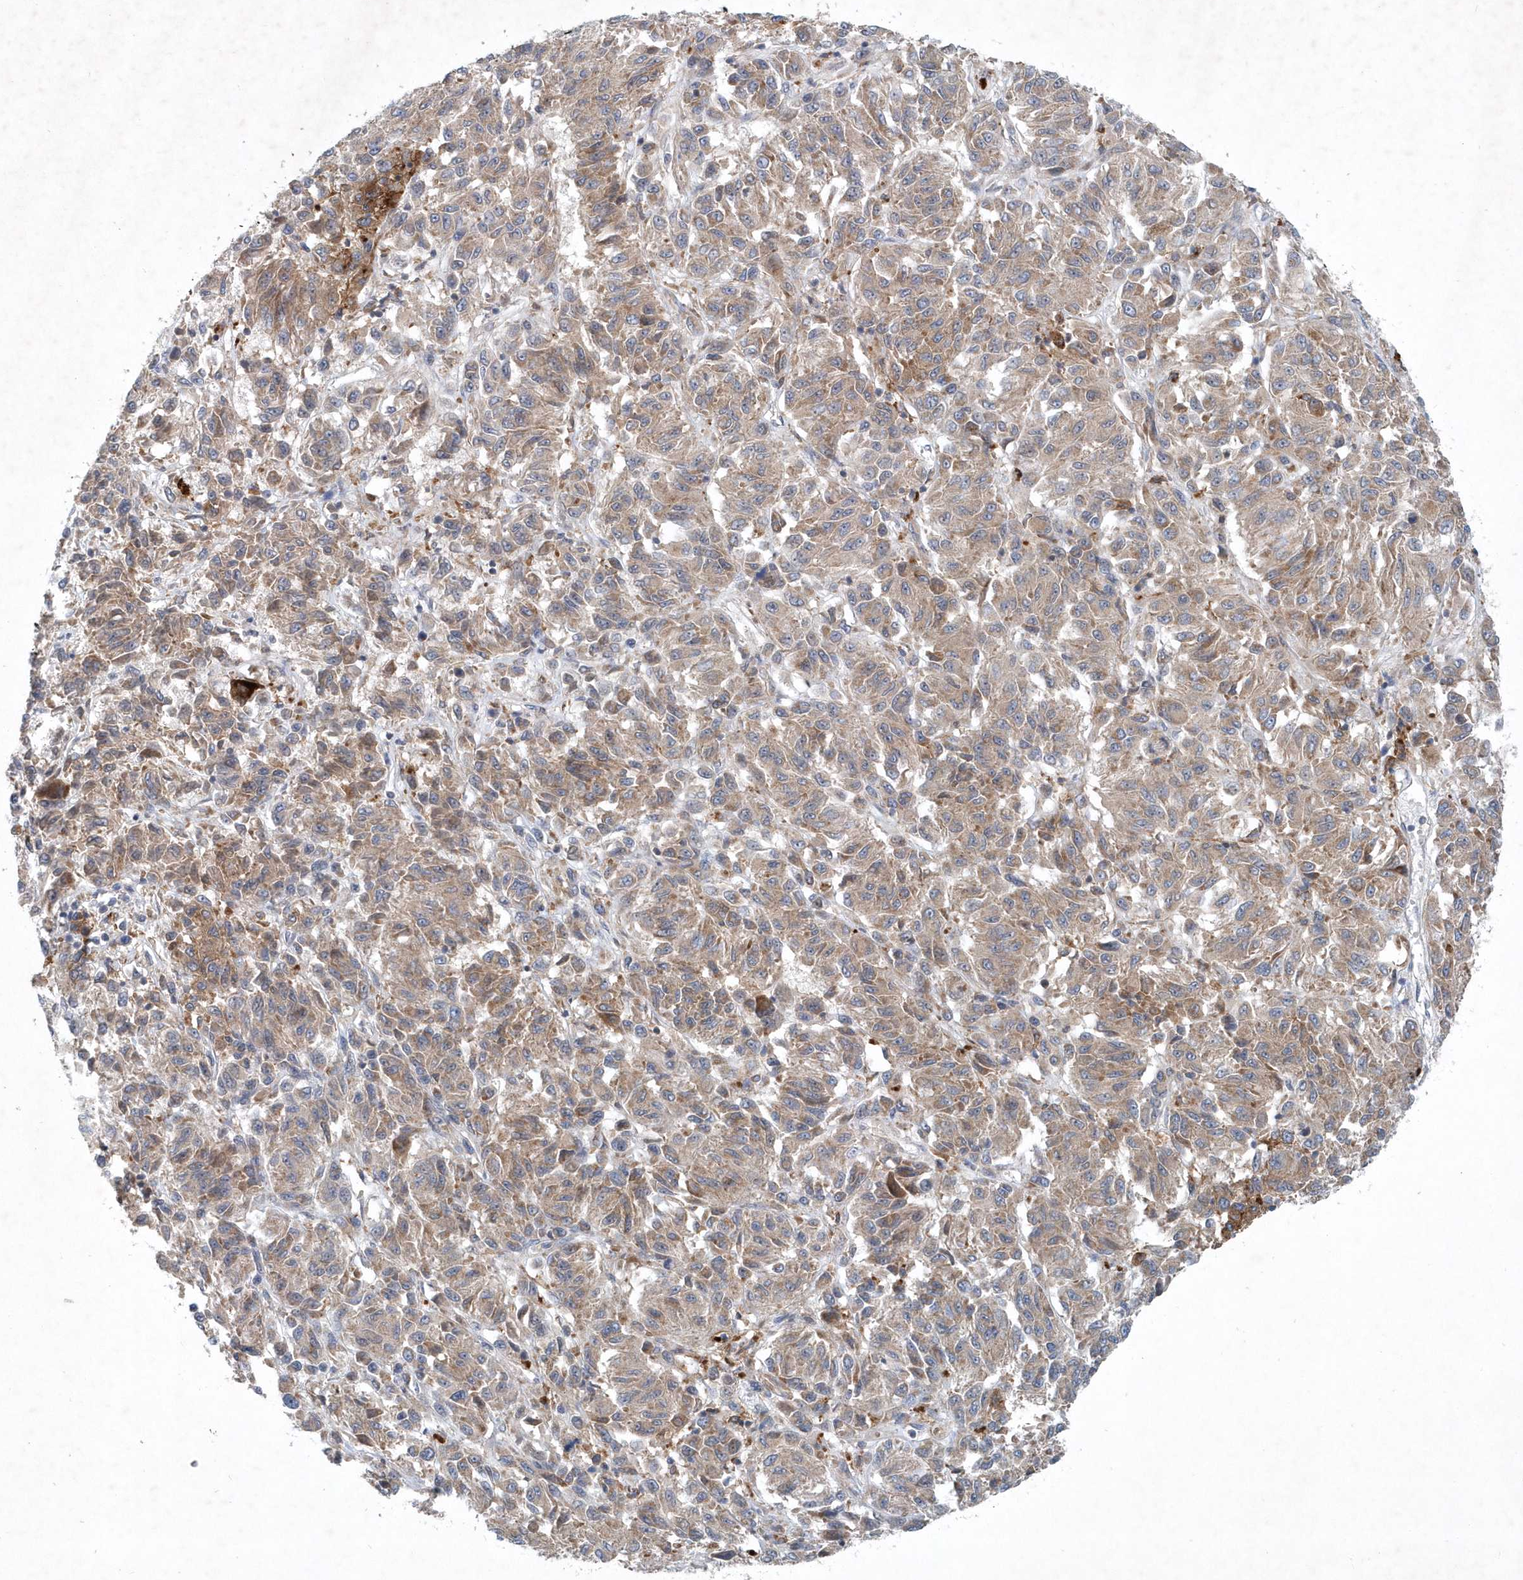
{"staining": {"intensity": "weak", "quantity": ">75%", "location": "cytoplasmic/membranous"}, "tissue": "melanoma", "cell_type": "Tumor cells", "image_type": "cancer", "snomed": [{"axis": "morphology", "description": "Malignant melanoma, Metastatic site"}, {"axis": "topography", "description": "Lung"}], "caption": "The micrograph demonstrates immunohistochemical staining of melanoma. There is weak cytoplasmic/membranous expression is seen in about >75% of tumor cells.", "gene": "P2RY10", "patient": {"sex": "male", "age": 64}}